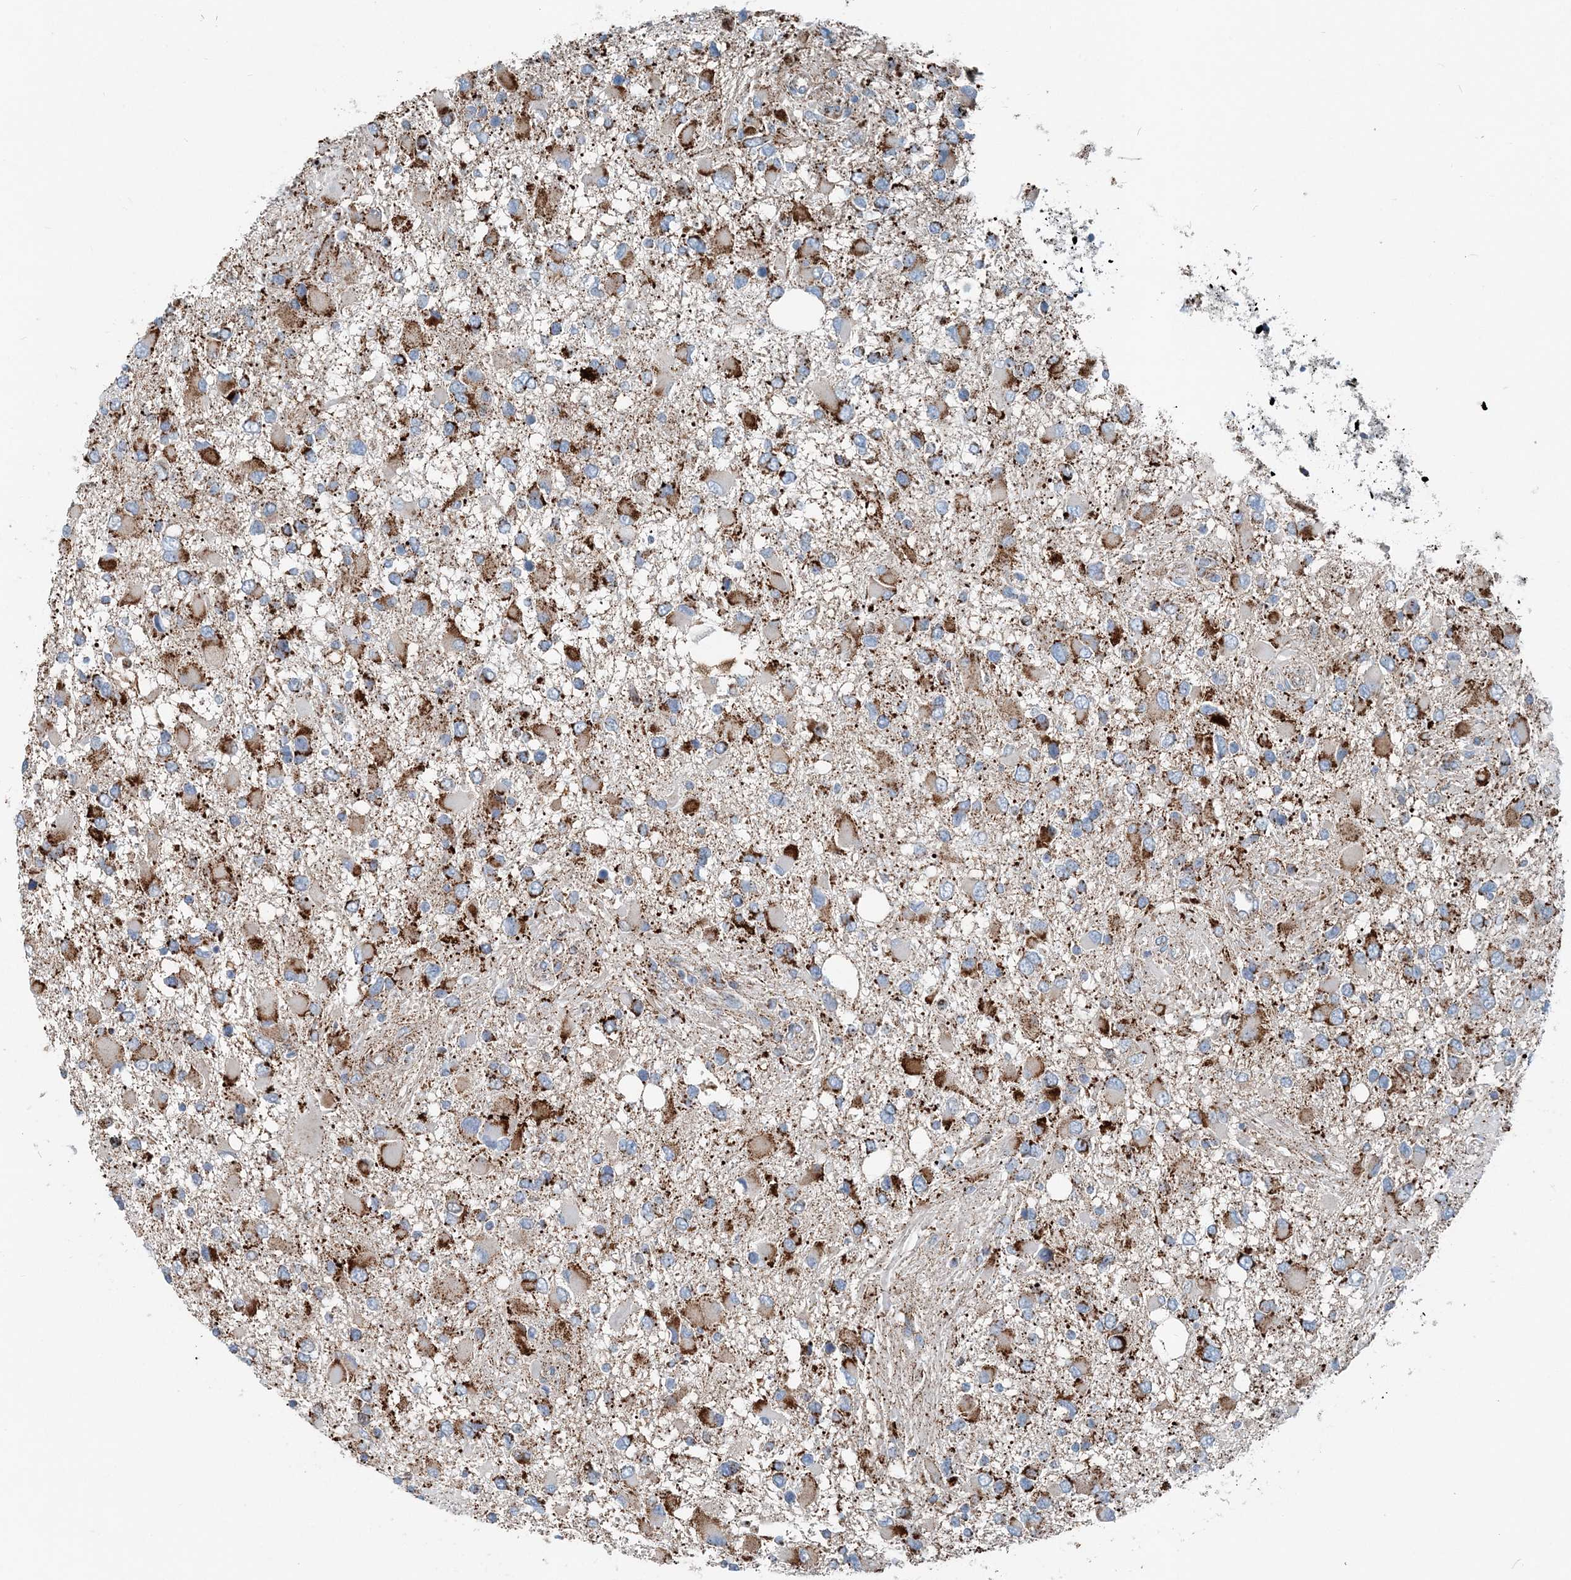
{"staining": {"intensity": "strong", "quantity": ">75%", "location": "cytoplasmic/membranous"}, "tissue": "glioma", "cell_type": "Tumor cells", "image_type": "cancer", "snomed": [{"axis": "morphology", "description": "Glioma, malignant, High grade"}, {"axis": "topography", "description": "Brain"}], "caption": "Malignant high-grade glioma stained with DAB (3,3'-diaminobenzidine) IHC reveals high levels of strong cytoplasmic/membranous expression in approximately >75% of tumor cells.", "gene": "INTU", "patient": {"sex": "male", "age": 53}}